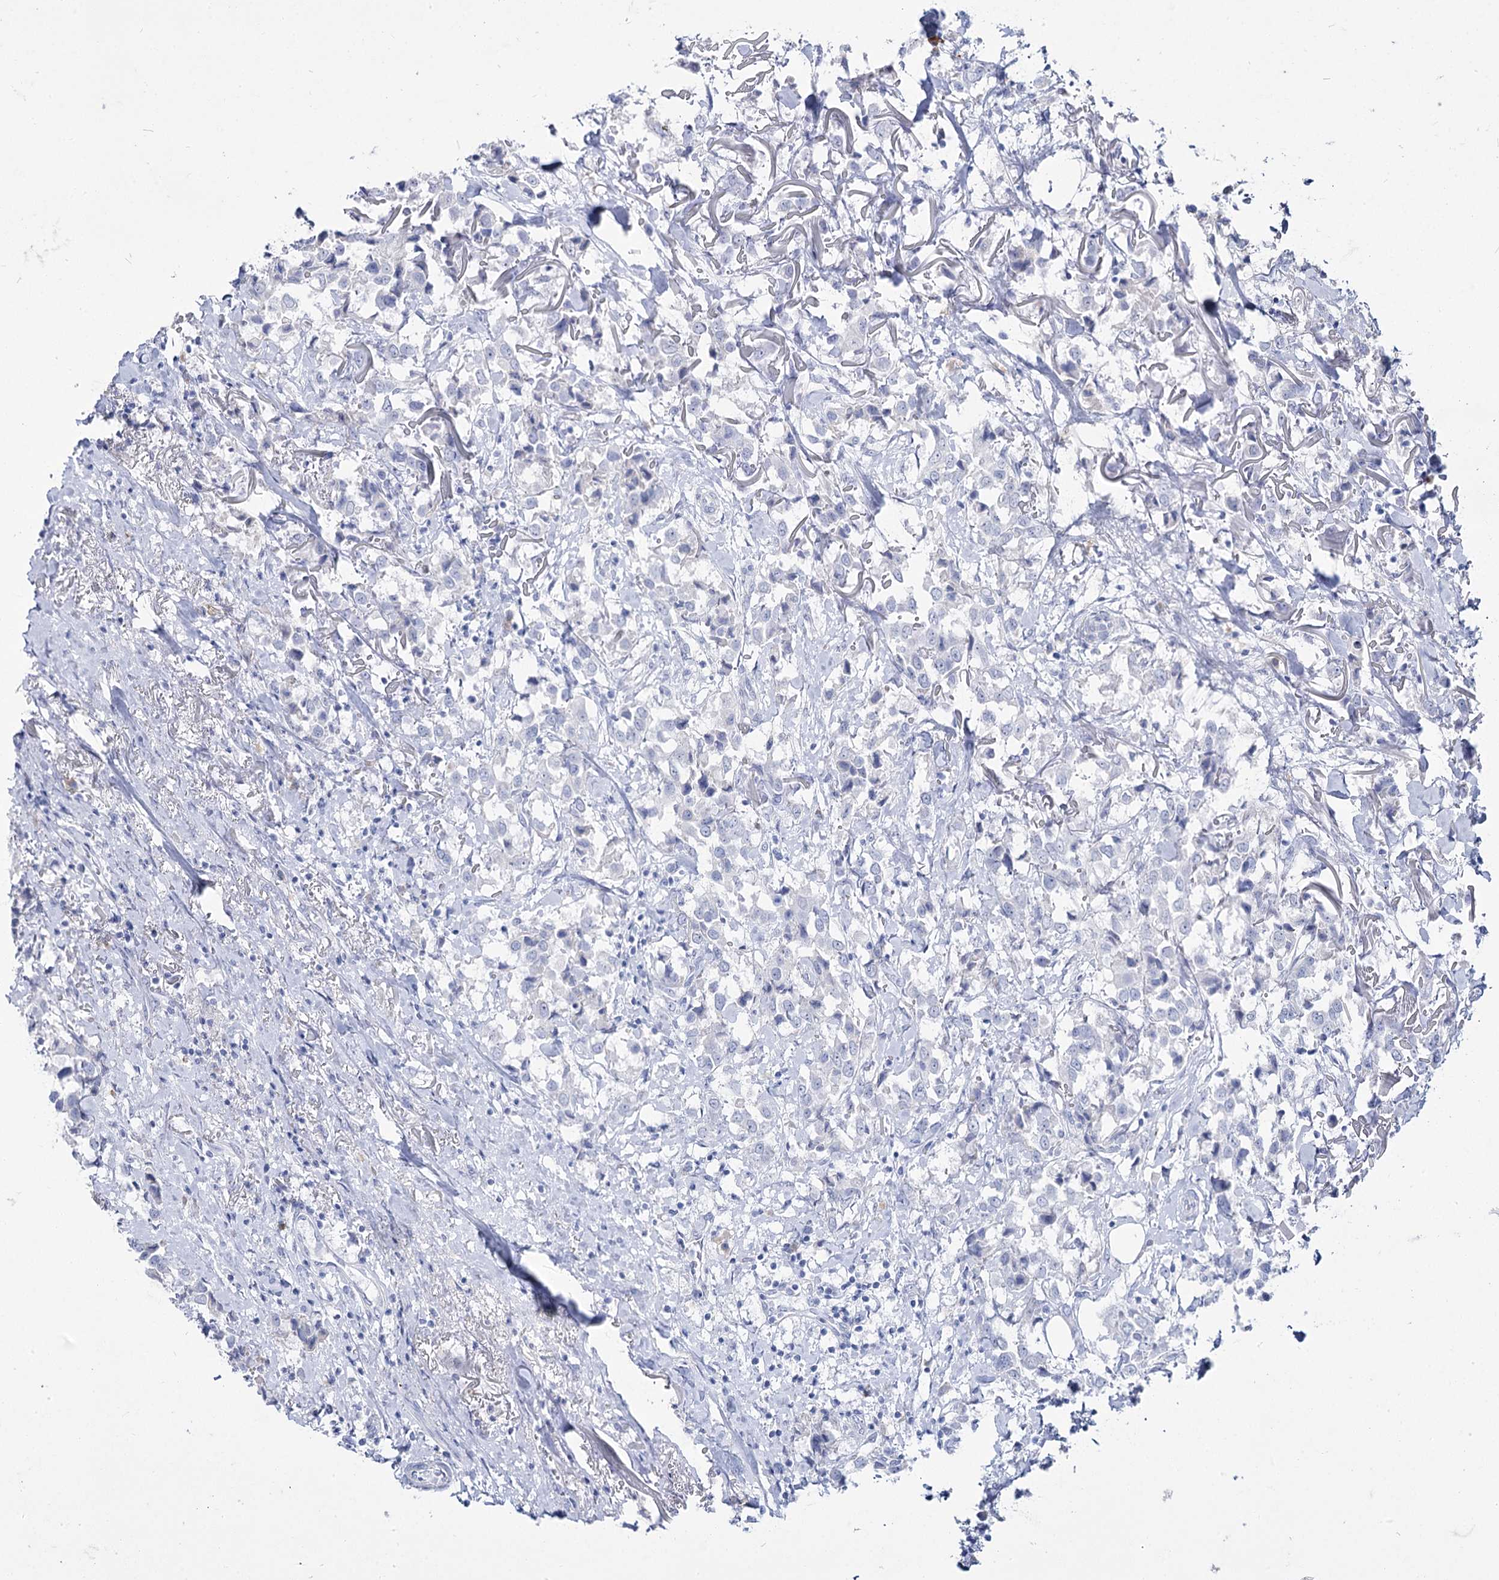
{"staining": {"intensity": "negative", "quantity": "none", "location": "none"}, "tissue": "breast cancer", "cell_type": "Tumor cells", "image_type": "cancer", "snomed": [{"axis": "morphology", "description": "Duct carcinoma"}, {"axis": "topography", "description": "Breast"}], "caption": "DAB (3,3'-diaminobenzidine) immunohistochemical staining of human breast infiltrating ductal carcinoma shows no significant positivity in tumor cells.", "gene": "ACRV1", "patient": {"sex": "female", "age": 80}}